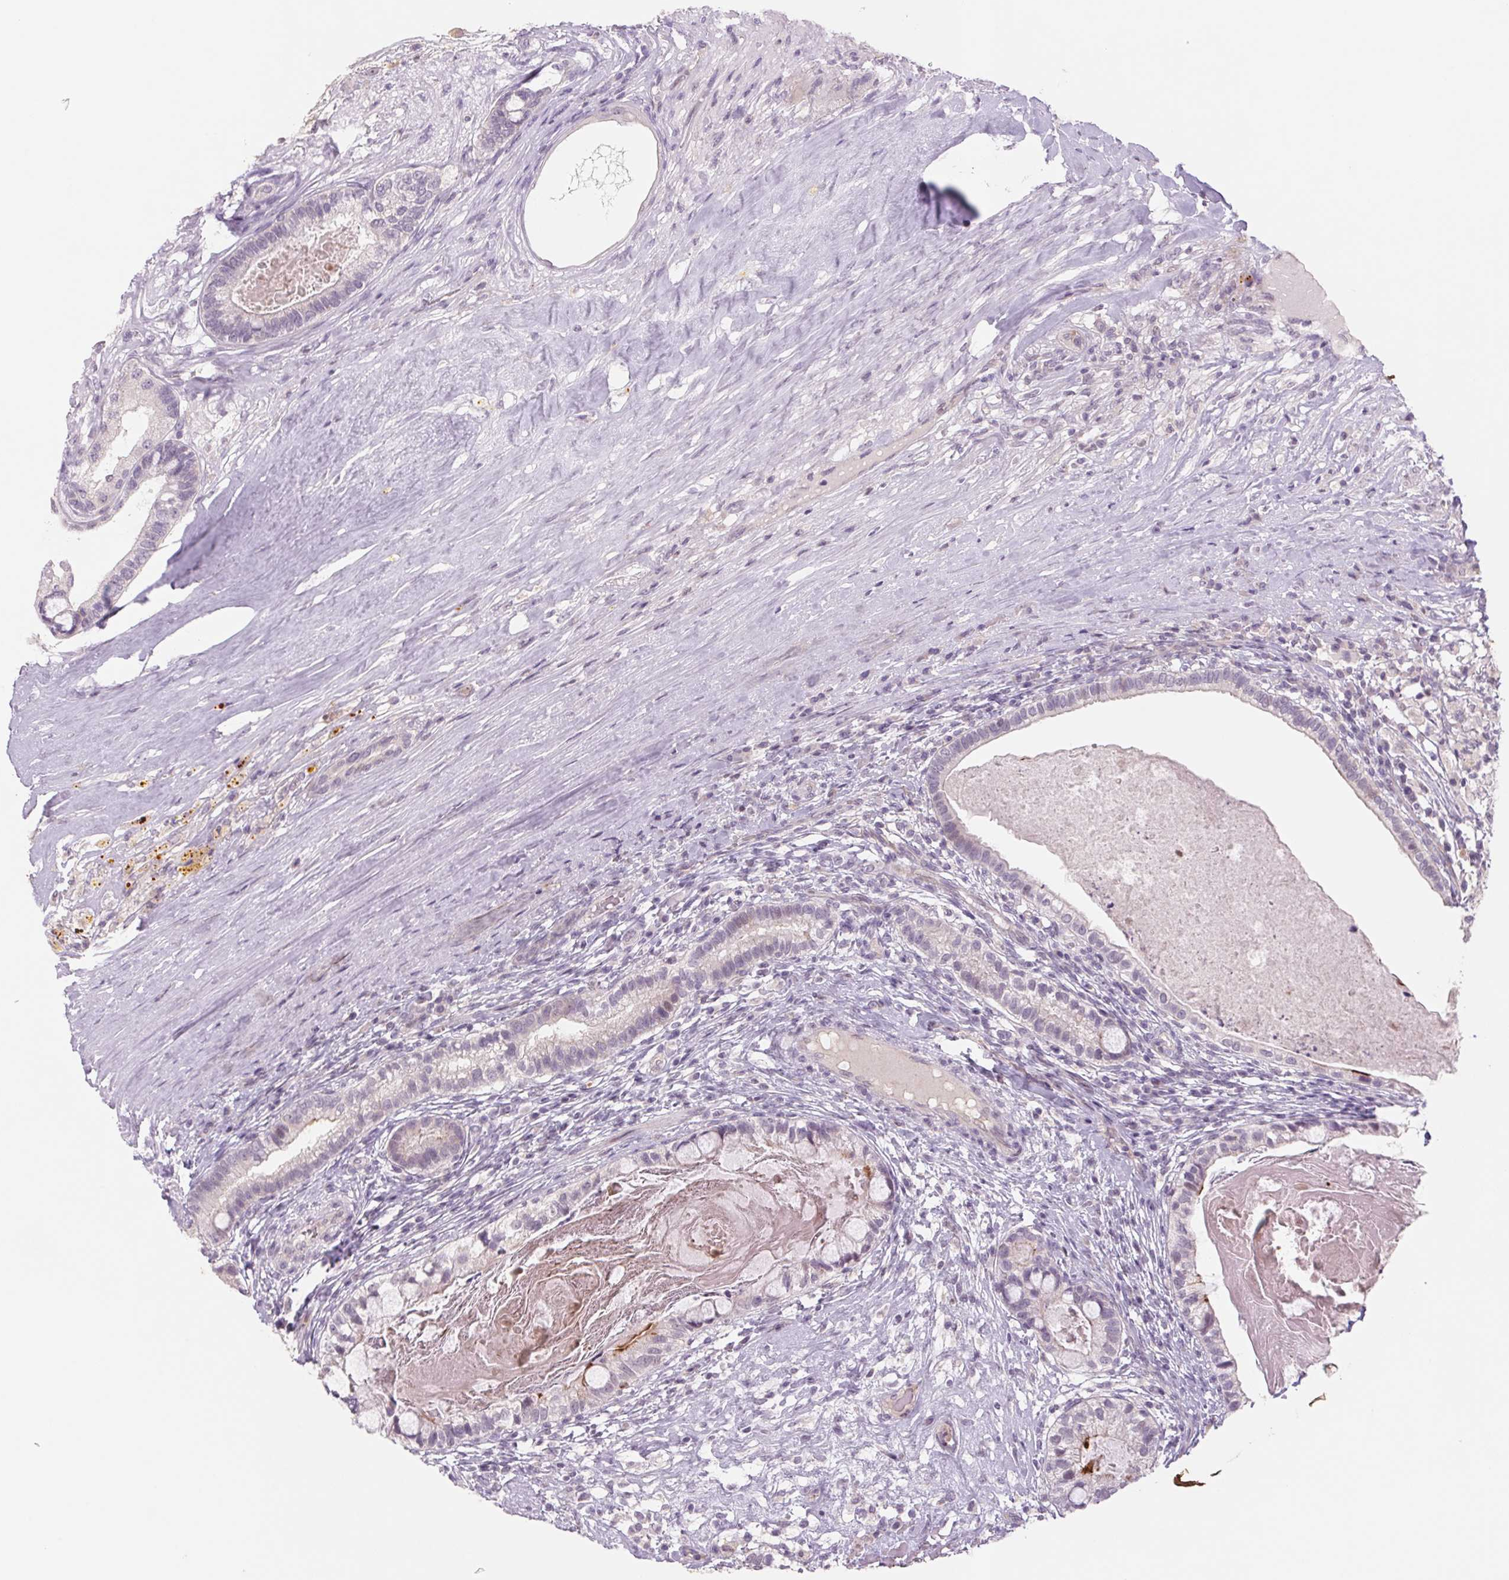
{"staining": {"intensity": "negative", "quantity": "none", "location": "none"}, "tissue": "testis cancer", "cell_type": "Tumor cells", "image_type": "cancer", "snomed": [{"axis": "morphology", "description": "Seminoma, NOS"}, {"axis": "morphology", "description": "Carcinoma, Embryonal, NOS"}, {"axis": "topography", "description": "Testis"}], "caption": "Tumor cells are negative for brown protein staining in testis cancer (seminoma). (IHC, brightfield microscopy, high magnification).", "gene": "KRT1", "patient": {"sex": "male", "age": 41}}